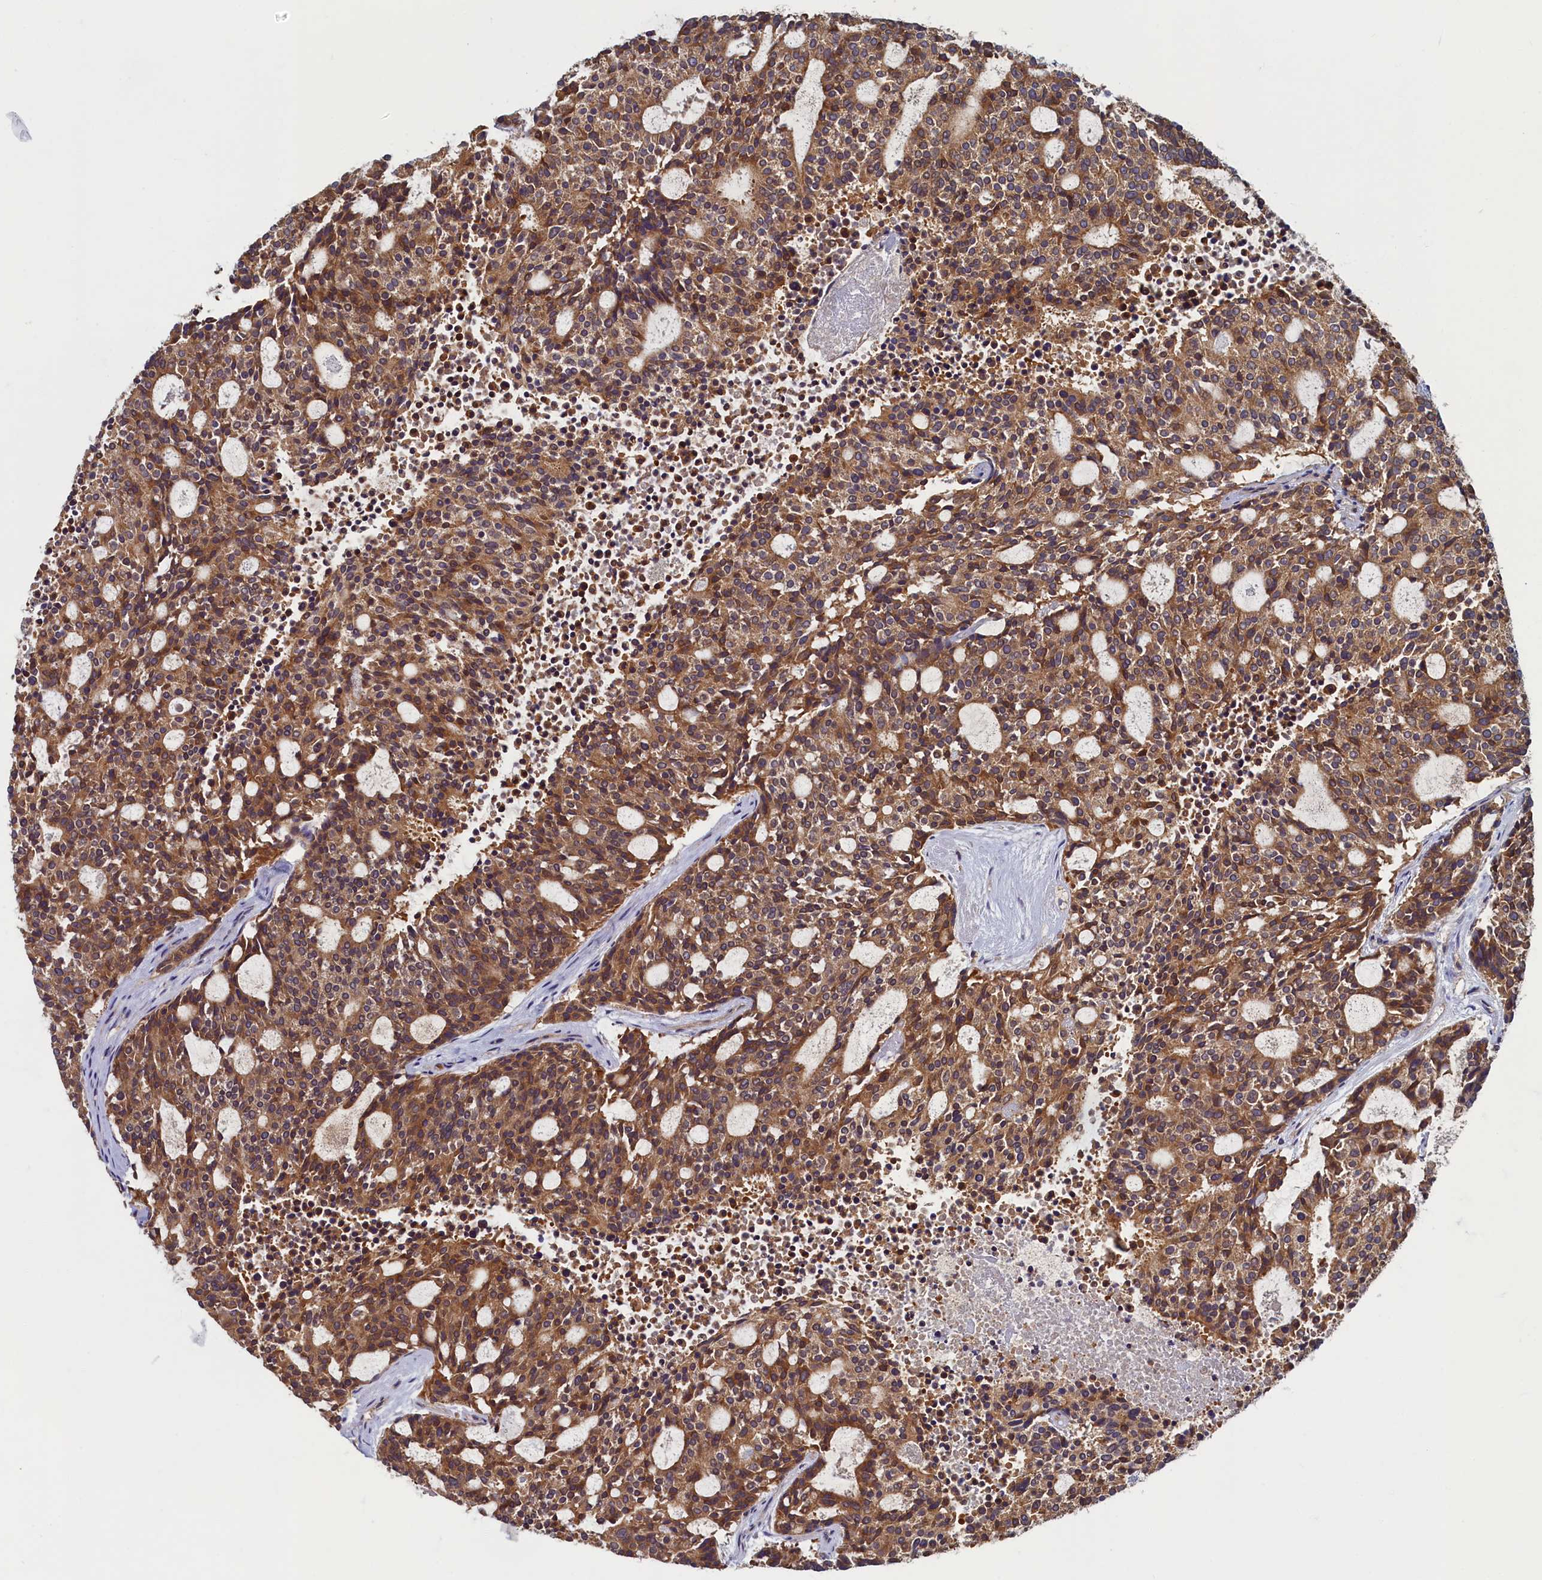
{"staining": {"intensity": "moderate", "quantity": ">75%", "location": "cytoplasmic/membranous"}, "tissue": "carcinoid", "cell_type": "Tumor cells", "image_type": "cancer", "snomed": [{"axis": "morphology", "description": "Carcinoid, malignant, NOS"}, {"axis": "topography", "description": "Pancreas"}], "caption": "Protein staining of carcinoid (malignant) tissue reveals moderate cytoplasmic/membranous expression in about >75% of tumor cells.", "gene": "STX12", "patient": {"sex": "female", "age": 54}}